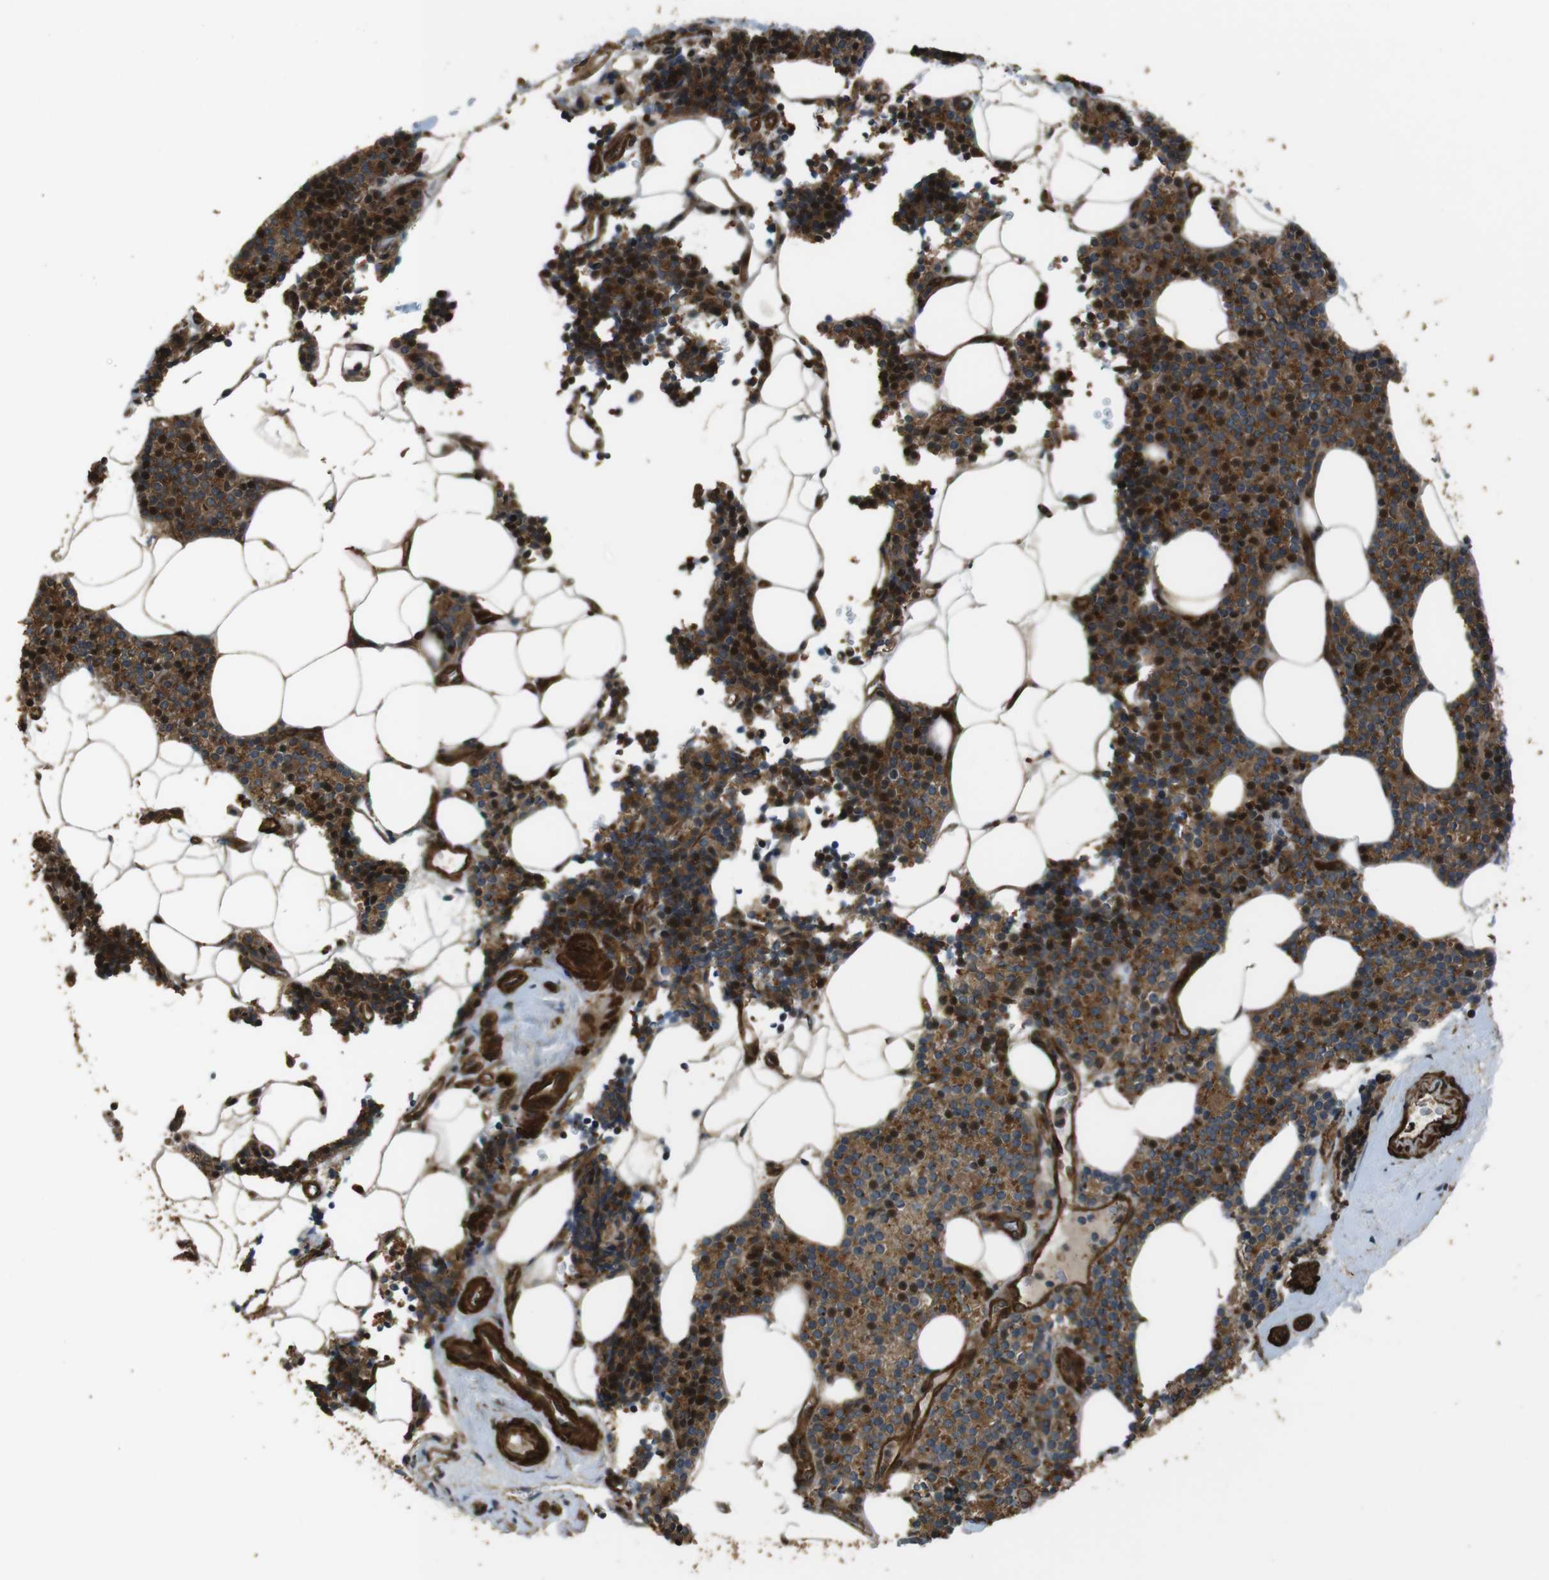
{"staining": {"intensity": "moderate", "quantity": ">75%", "location": "cytoplasmic/membranous,nuclear"}, "tissue": "parathyroid gland", "cell_type": "Glandular cells", "image_type": "normal", "snomed": [{"axis": "morphology", "description": "Normal tissue, NOS"}, {"axis": "morphology", "description": "Adenoma, NOS"}, {"axis": "topography", "description": "Parathyroid gland"}], "caption": "Unremarkable parathyroid gland was stained to show a protein in brown. There is medium levels of moderate cytoplasmic/membranous,nuclear positivity in approximately >75% of glandular cells. (DAB IHC, brown staining for protein, blue staining for nuclei).", "gene": "MSRB3", "patient": {"sex": "female", "age": 70}}